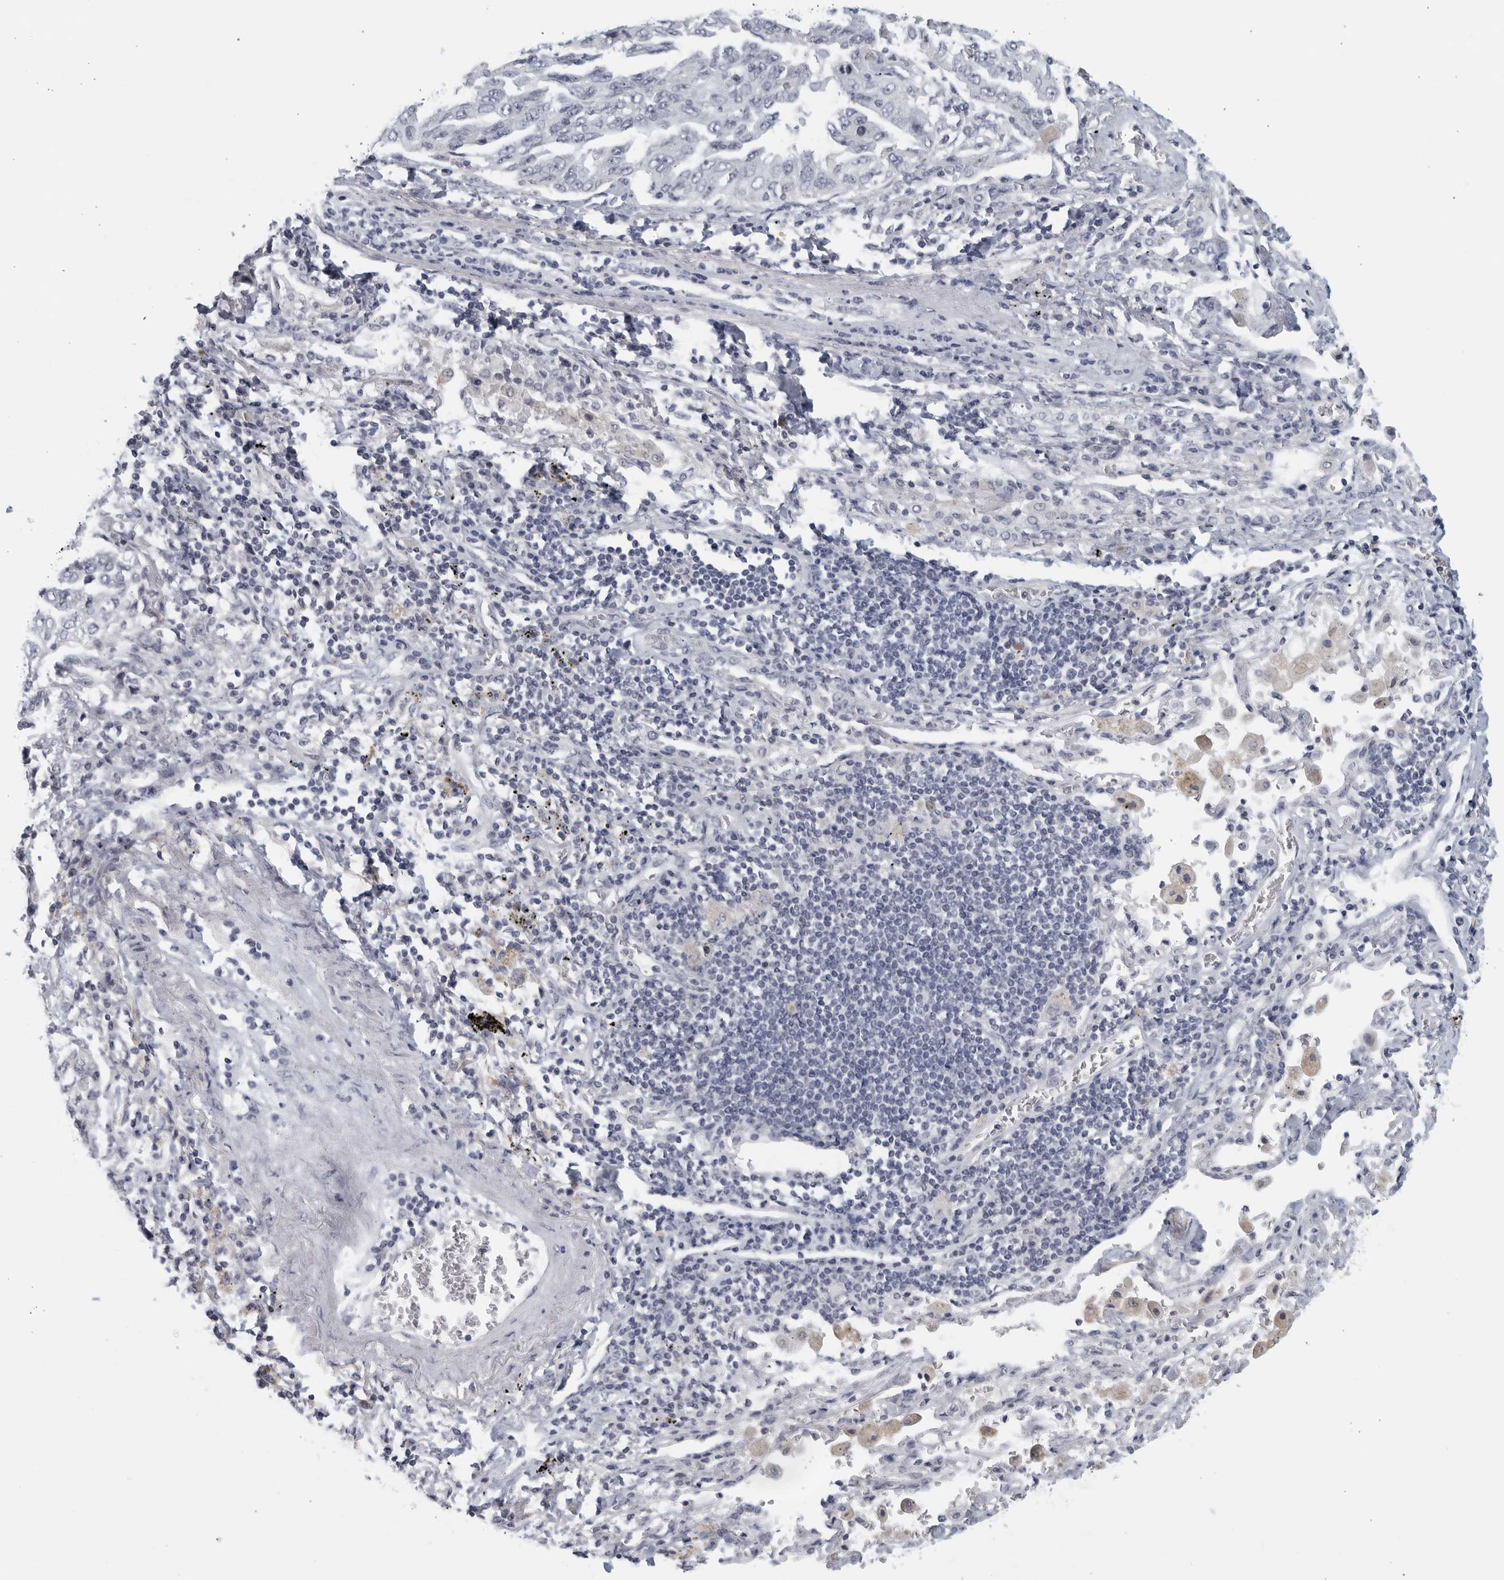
{"staining": {"intensity": "negative", "quantity": "none", "location": "none"}, "tissue": "lung cancer", "cell_type": "Tumor cells", "image_type": "cancer", "snomed": [{"axis": "morphology", "description": "Adenocarcinoma, NOS"}, {"axis": "topography", "description": "Lung"}], "caption": "Tumor cells show no significant positivity in adenocarcinoma (lung).", "gene": "MATN1", "patient": {"sex": "female", "age": 51}}